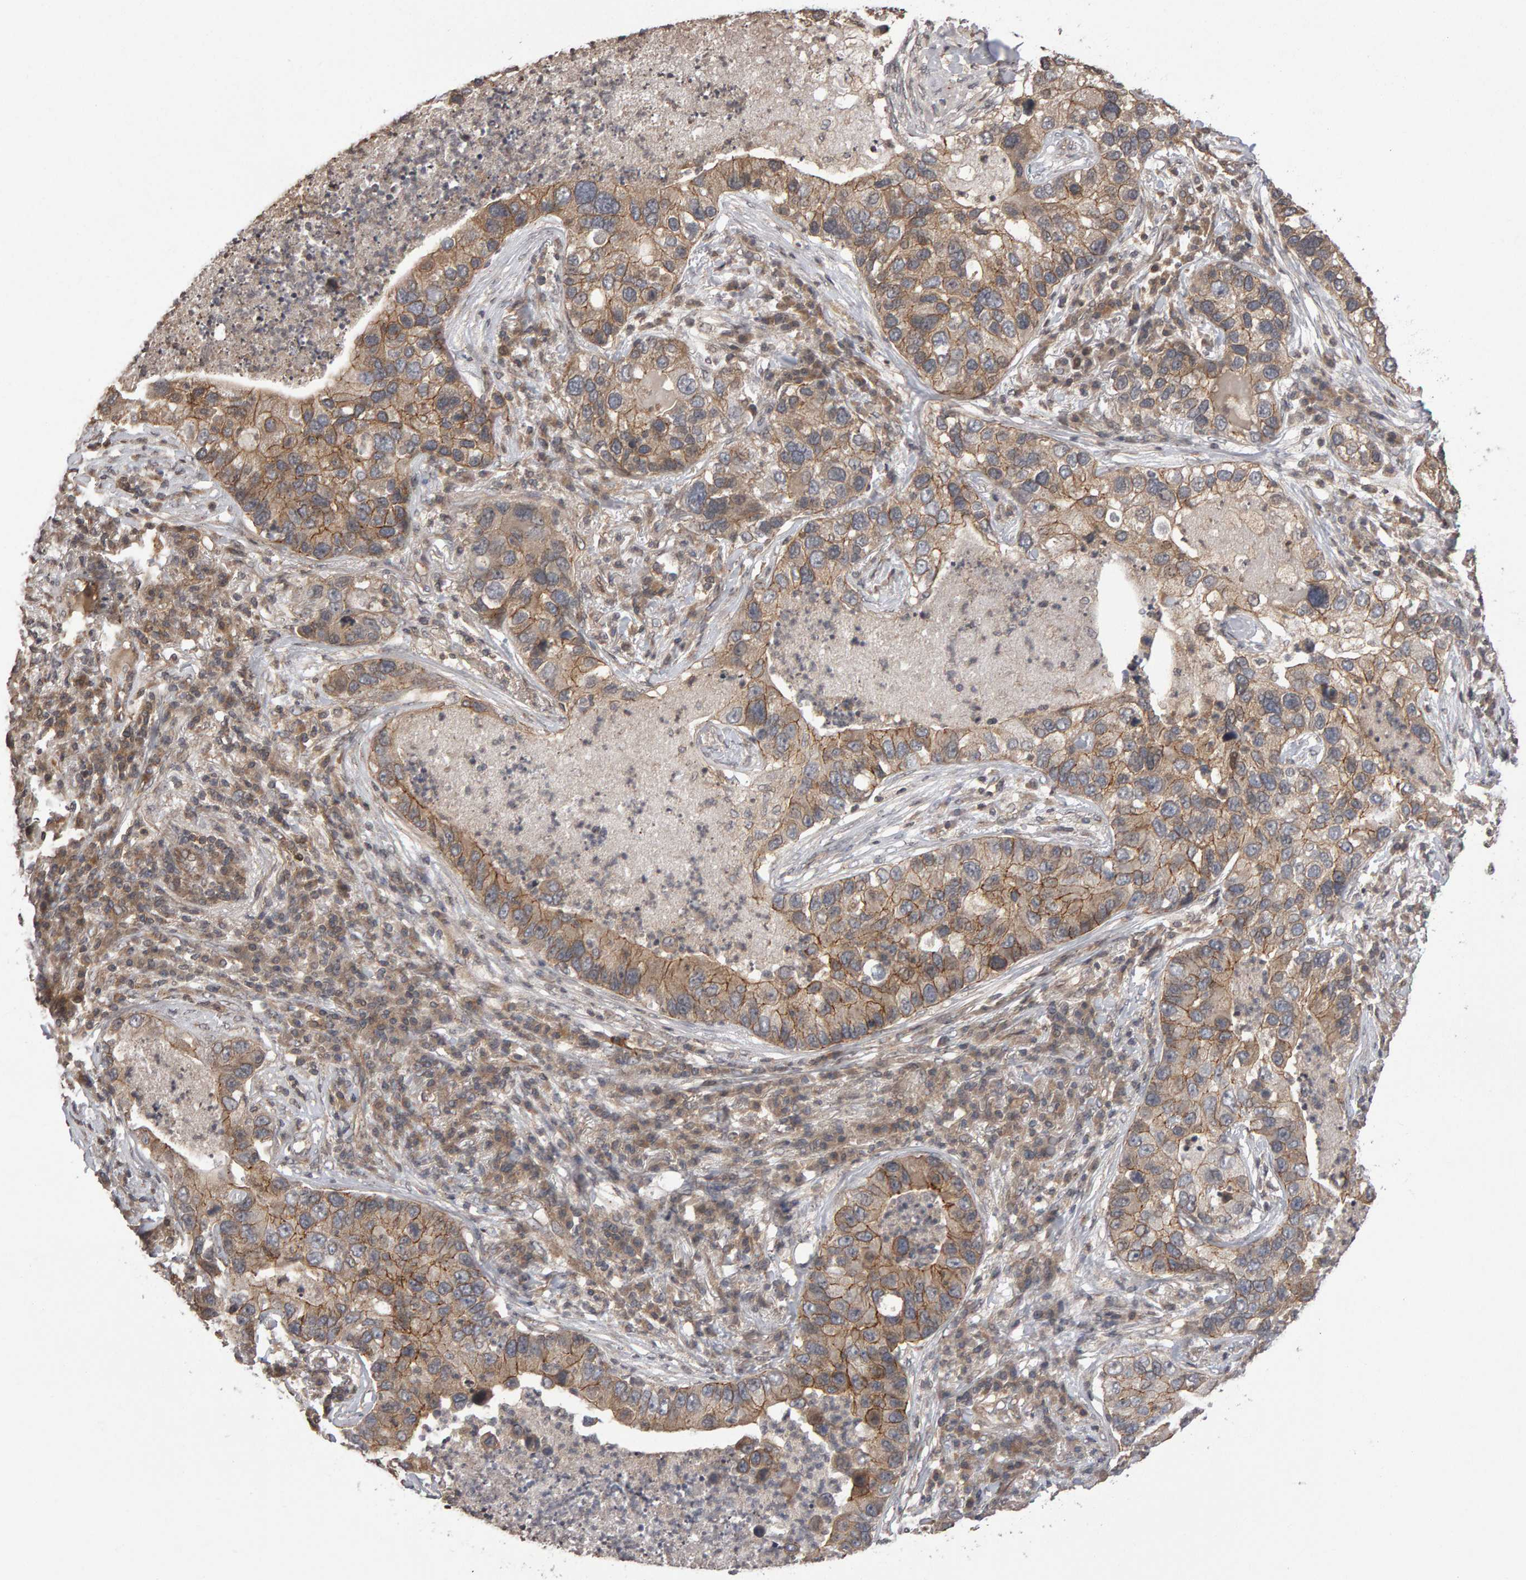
{"staining": {"intensity": "weak", "quantity": ">75%", "location": "cytoplasmic/membranous"}, "tissue": "lung cancer", "cell_type": "Tumor cells", "image_type": "cancer", "snomed": [{"axis": "morphology", "description": "Normal tissue, NOS"}, {"axis": "morphology", "description": "Adenocarcinoma, NOS"}, {"axis": "topography", "description": "Bronchus"}, {"axis": "topography", "description": "Lung"}], "caption": "An IHC micrograph of tumor tissue is shown. Protein staining in brown highlights weak cytoplasmic/membranous positivity in lung cancer within tumor cells.", "gene": "SCRIB", "patient": {"sex": "male", "age": 54}}